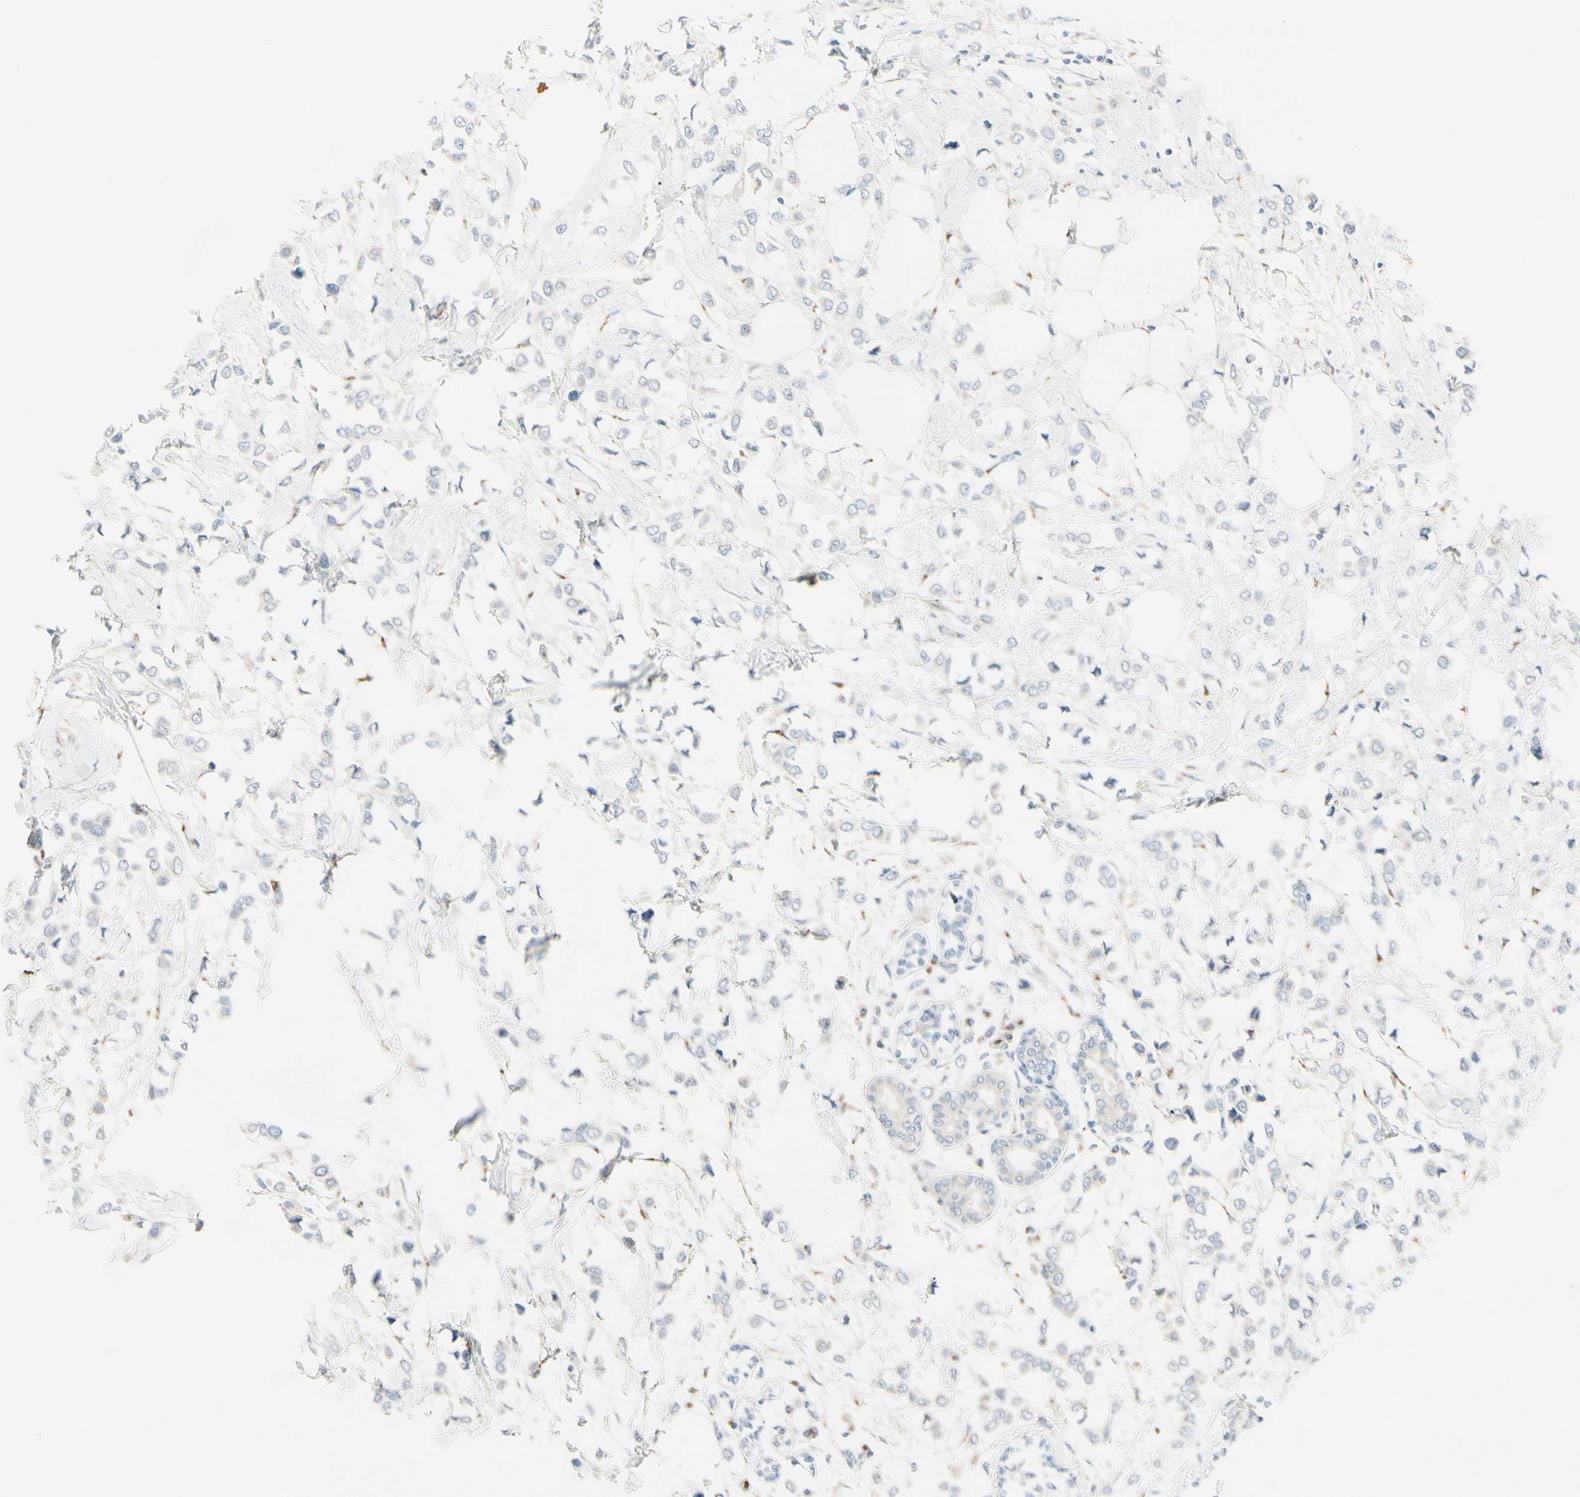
{"staining": {"intensity": "negative", "quantity": "none", "location": "none"}, "tissue": "breast cancer", "cell_type": "Tumor cells", "image_type": "cancer", "snomed": [{"axis": "morphology", "description": "Lobular carcinoma"}, {"axis": "topography", "description": "Breast"}], "caption": "Immunohistochemical staining of human breast lobular carcinoma exhibits no significant expression in tumor cells. (DAB (3,3'-diaminobenzidine) IHC visualized using brightfield microscopy, high magnification).", "gene": "ABCA3", "patient": {"sex": "female", "age": 51}}